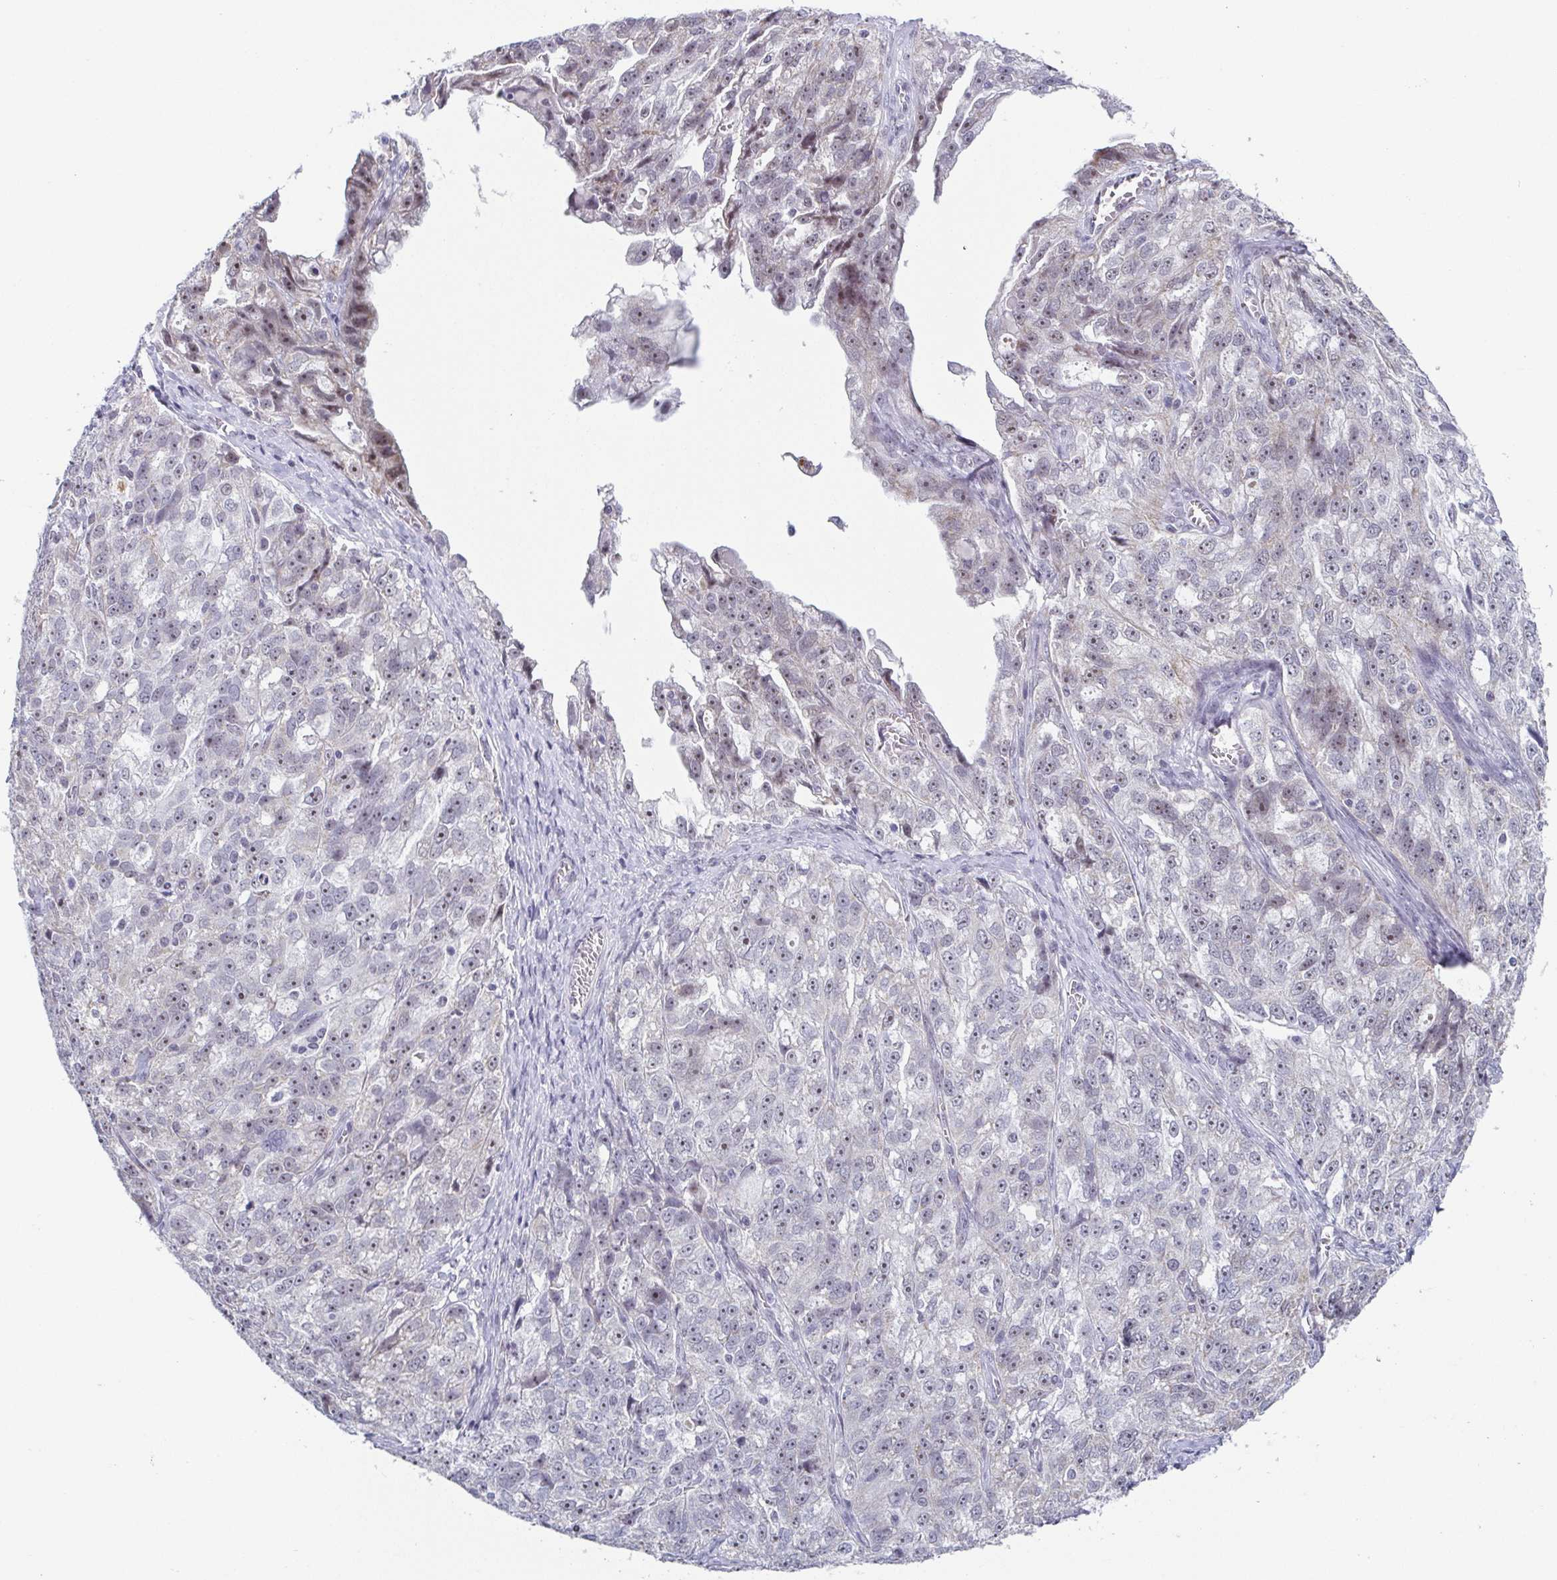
{"staining": {"intensity": "negative", "quantity": "none", "location": "none"}, "tissue": "ovarian cancer", "cell_type": "Tumor cells", "image_type": "cancer", "snomed": [{"axis": "morphology", "description": "Cystadenocarcinoma, serous, NOS"}, {"axis": "topography", "description": "Ovary"}], "caption": "The image shows no significant positivity in tumor cells of ovarian serous cystadenocarcinoma.", "gene": "EXOSC7", "patient": {"sex": "female", "age": 51}}